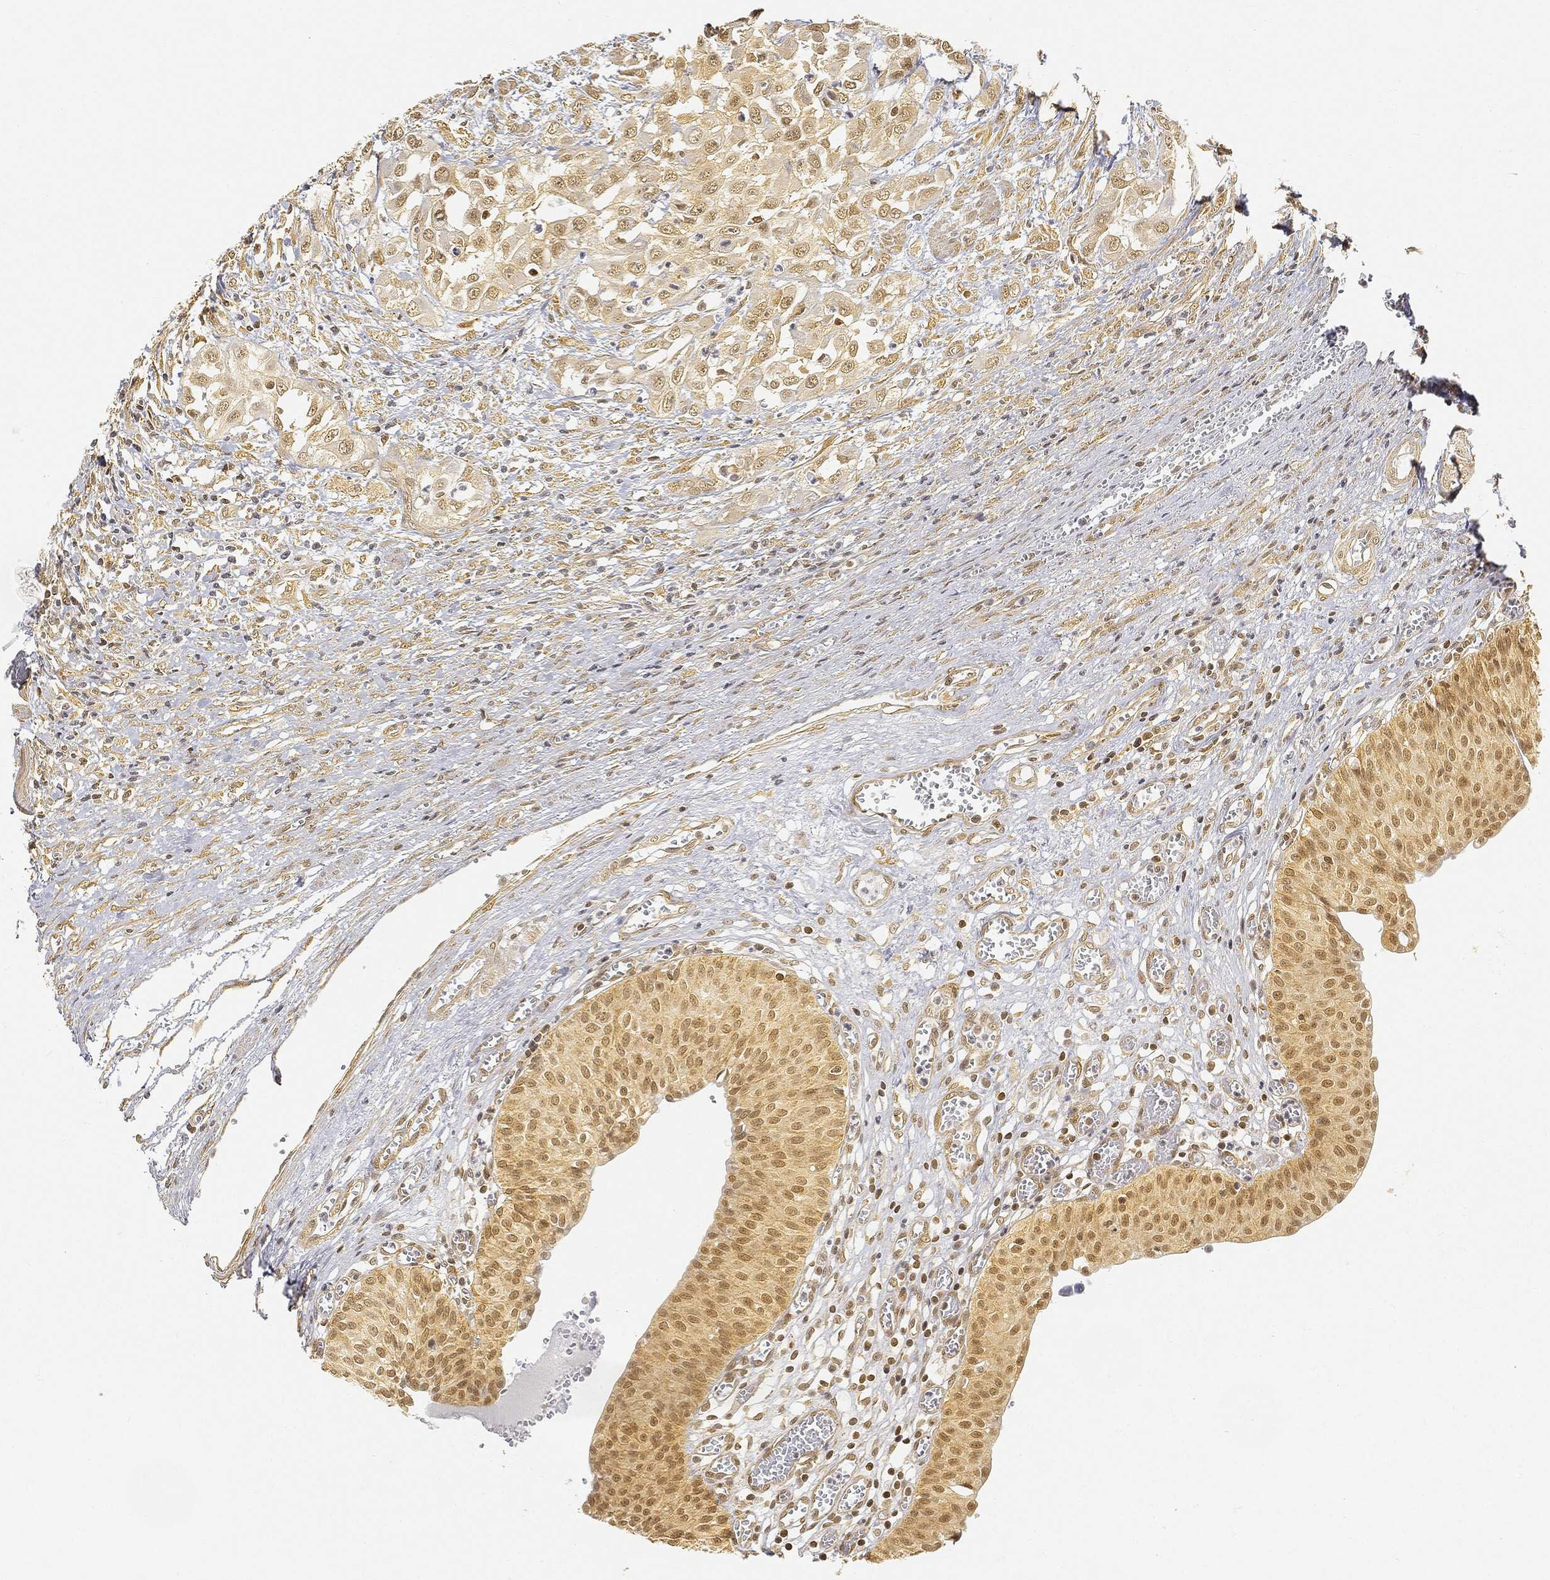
{"staining": {"intensity": "moderate", "quantity": ">75%", "location": "cytoplasmic/membranous,nuclear"}, "tissue": "urinary bladder", "cell_type": "Urothelial cells", "image_type": "normal", "snomed": [{"axis": "morphology", "description": "Normal tissue, NOS"}, {"axis": "morphology", "description": "Urothelial carcinoma, NOS"}, {"axis": "morphology", "description": "Urothelial carcinoma, High grade"}, {"axis": "topography", "description": "Urinary bladder"}], "caption": "Immunohistochemistry image of unremarkable urinary bladder: urinary bladder stained using immunohistochemistry shows medium levels of moderate protein expression localized specifically in the cytoplasmic/membranous,nuclear of urothelial cells, appearing as a cytoplasmic/membranous,nuclear brown color.", "gene": "RSRC2", "patient": {"sex": "male", "age": 57}}